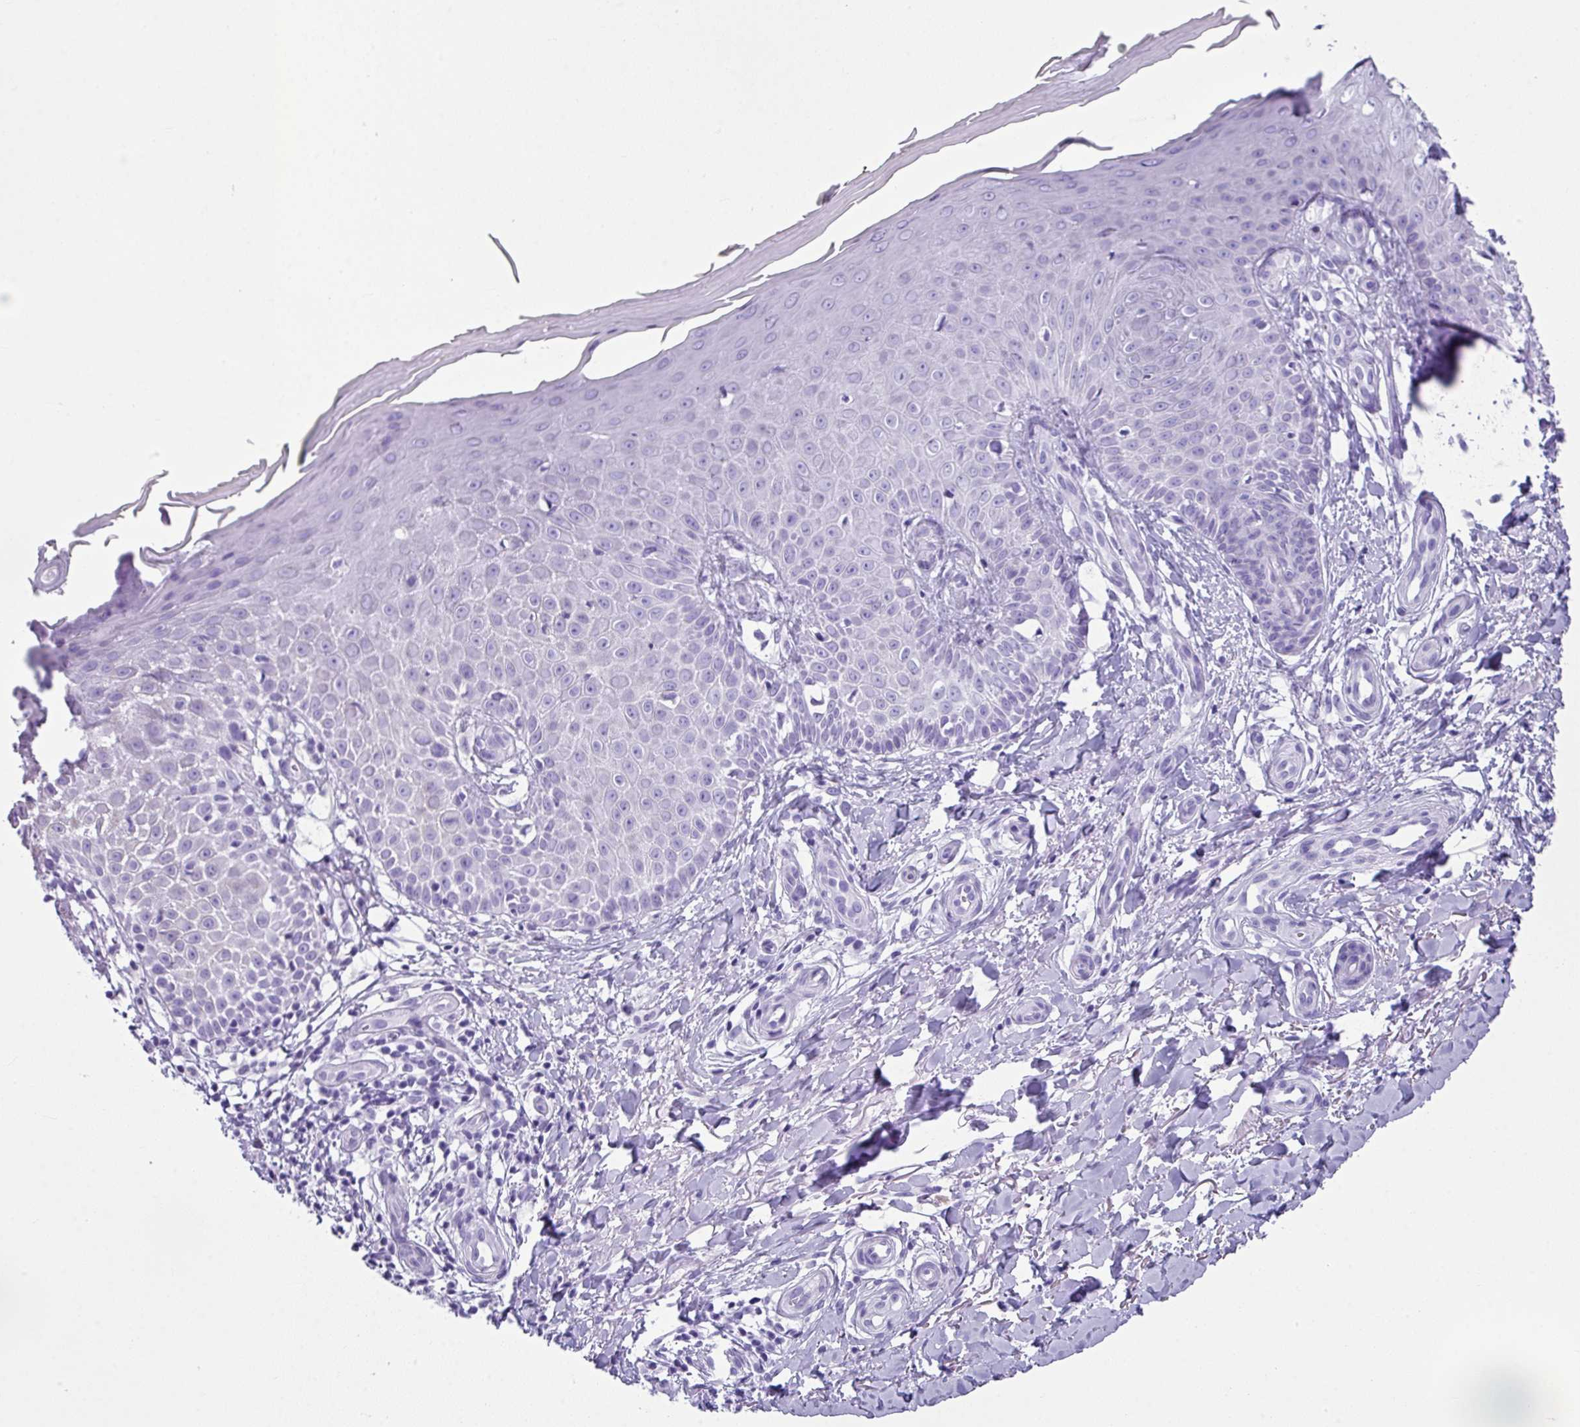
{"staining": {"intensity": "negative", "quantity": "none", "location": "none"}, "tissue": "skin", "cell_type": "Fibroblasts", "image_type": "normal", "snomed": [{"axis": "morphology", "description": "Normal tissue, NOS"}, {"axis": "topography", "description": "Skin"}], "caption": "Skin stained for a protein using immunohistochemistry reveals no staining fibroblasts.", "gene": "ZNF568", "patient": {"sex": "male", "age": 81}}